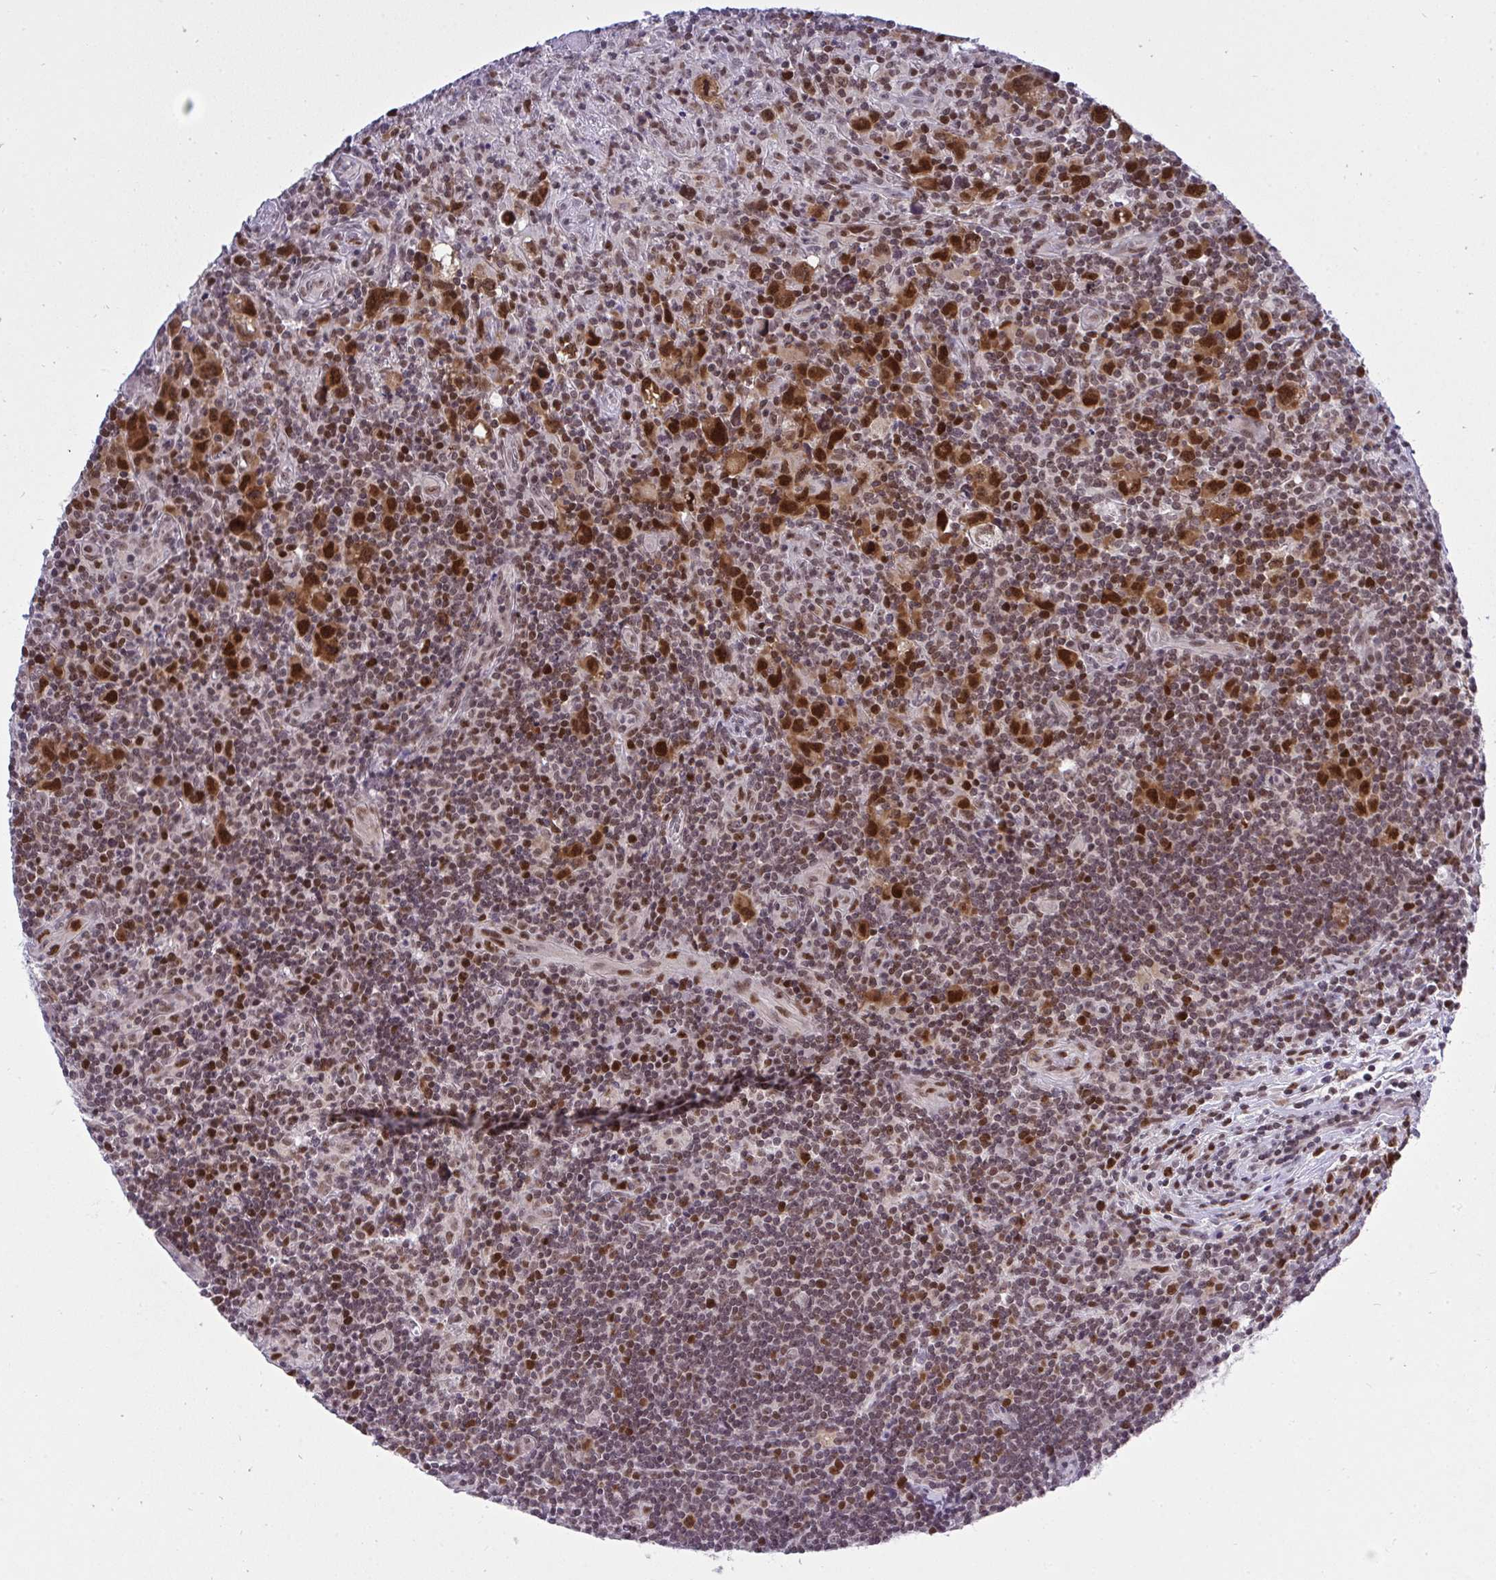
{"staining": {"intensity": "strong", "quantity": ">75%", "location": "nuclear"}, "tissue": "lymphoma", "cell_type": "Tumor cells", "image_type": "cancer", "snomed": [{"axis": "morphology", "description": "Hodgkin's disease, NOS"}, {"axis": "topography", "description": "Lymph node"}], "caption": "Hodgkin's disease stained for a protein (brown) exhibits strong nuclear positive expression in about >75% of tumor cells.", "gene": "RFC4", "patient": {"sex": "female", "age": 18}}